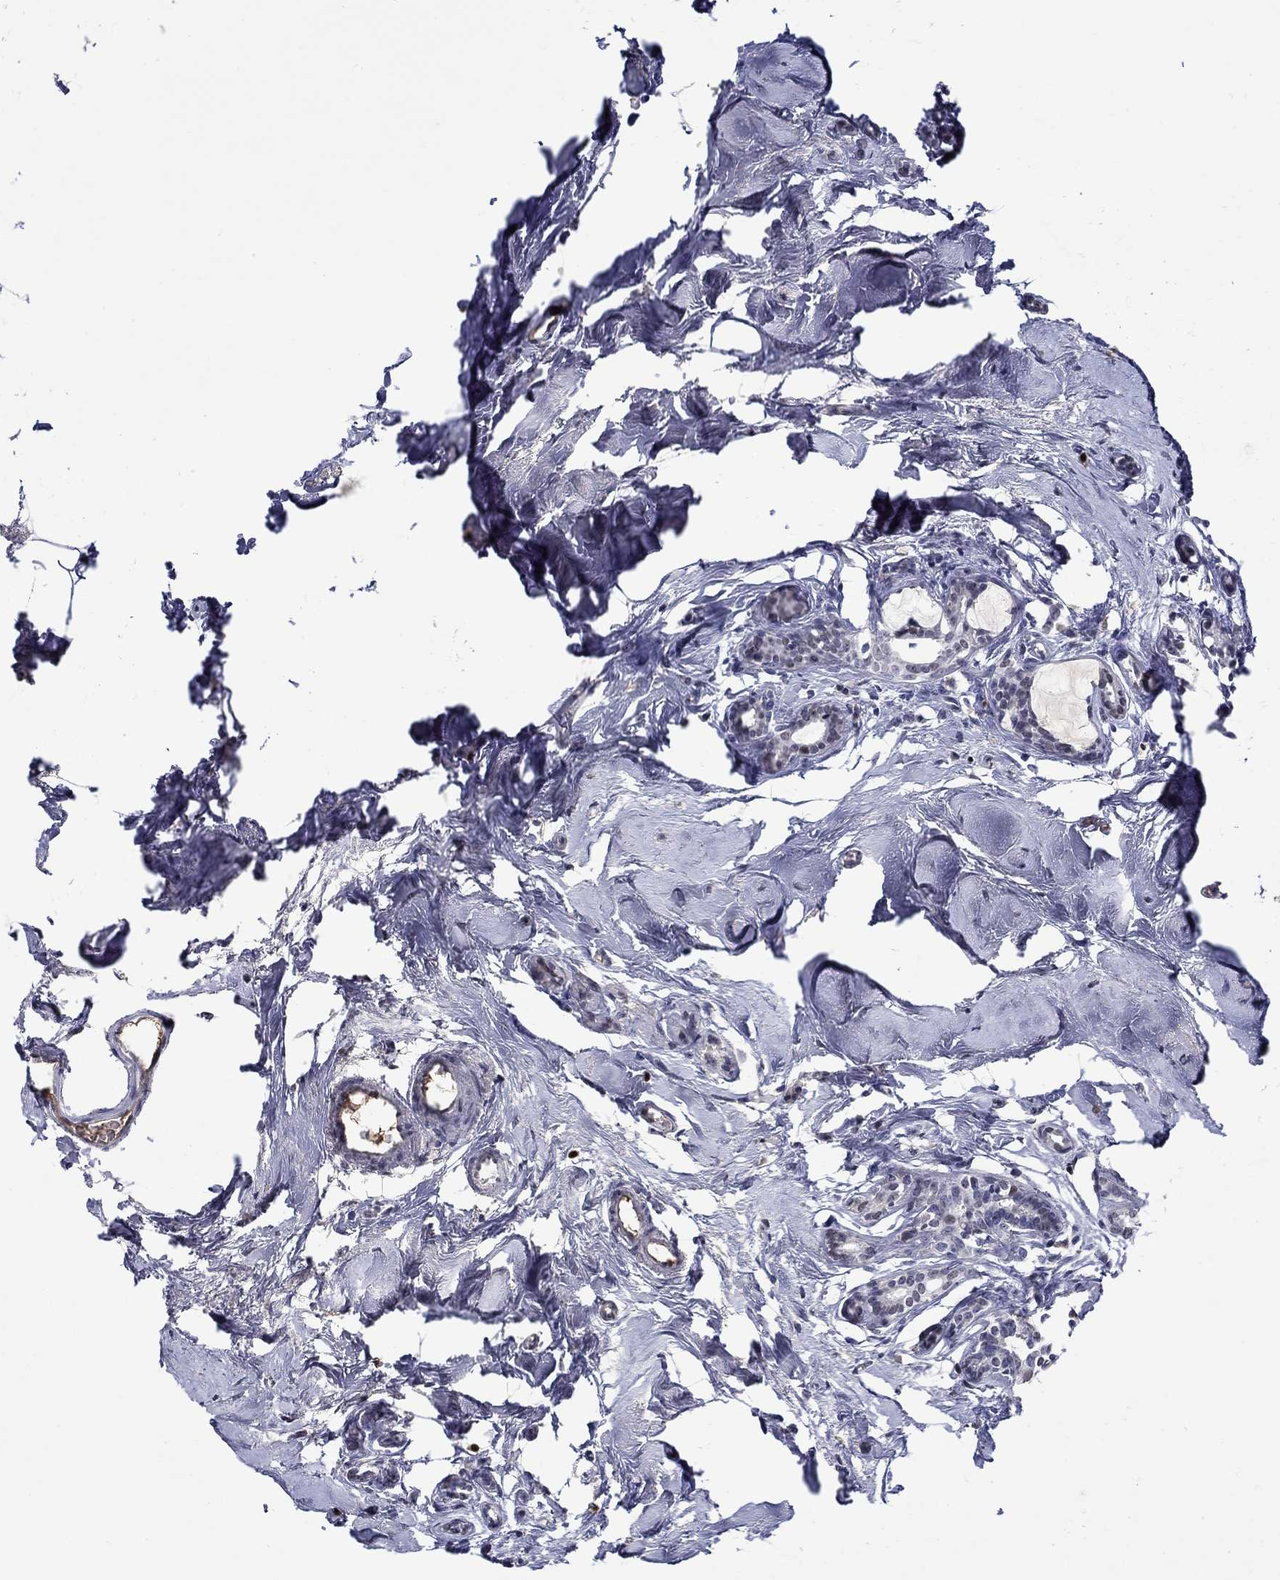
{"staining": {"intensity": "negative", "quantity": "none", "location": "none"}, "tissue": "breast cancer", "cell_type": "Tumor cells", "image_type": "cancer", "snomed": [{"axis": "morphology", "description": "Duct carcinoma"}, {"axis": "topography", "description": "Breast"}], "caption": "DAB immunohistochemical staining of breast cancer (invasive ductal carcinoma) displays no significant positivity in tumor cells.", "gene": "GATA2", "patient": {"sex": "female", "age": 83}}